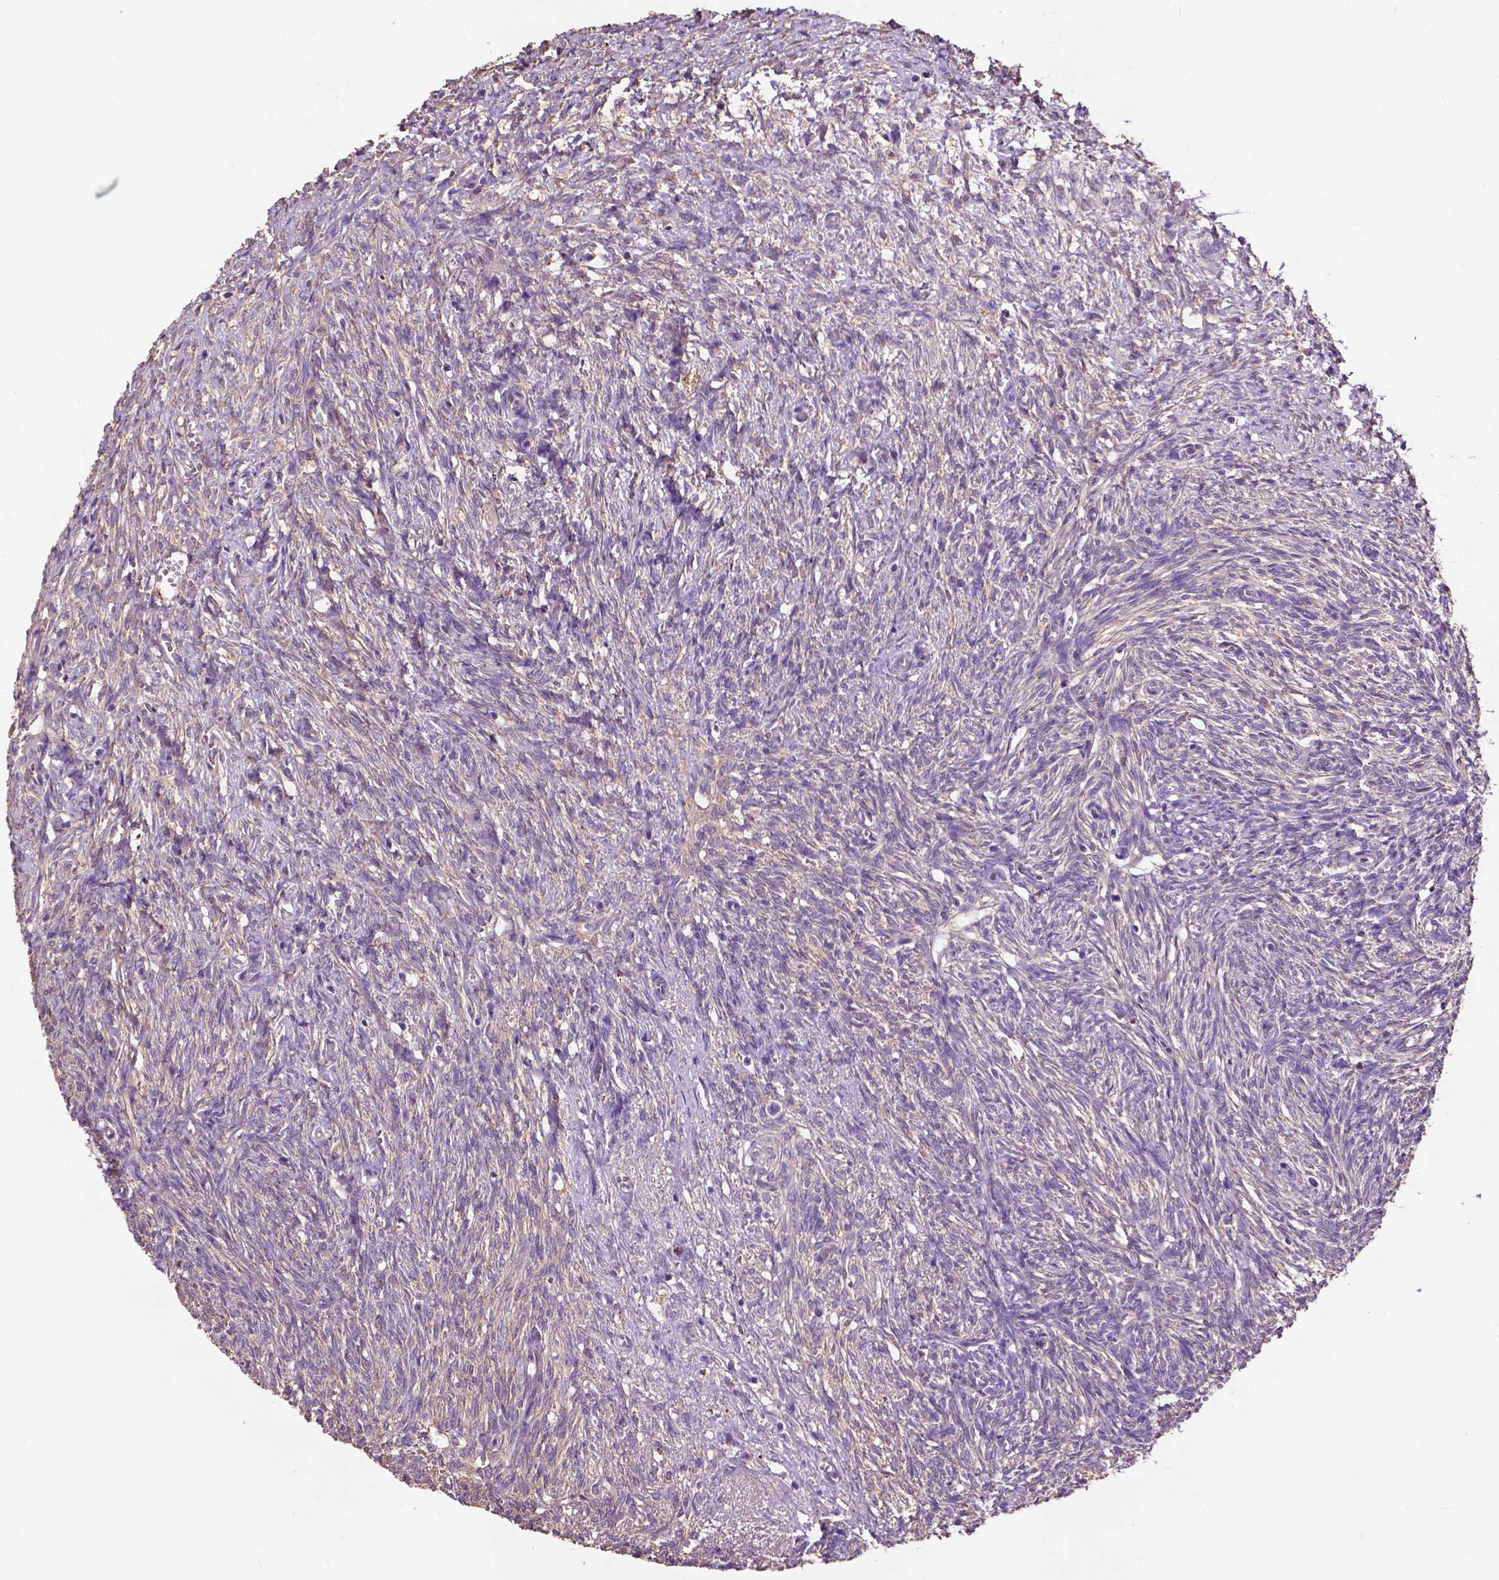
{"staining": {"intensity": "weak", "quantity": ">75%", "location": "cytoplasmic/membranous"}, "tissue": "ovary", "cell_type": "Follicle cells", "image_type": "normal", "snomed": [{"axis": "morphology", "description": "Normal tissue, NOS"}, {"axis": "topography", "description": "Ovary"}], "caption": "Protein expression analysis of unremarkable ovary exhibits weak cytoplasmic/membranous positivity in approximately >75% of follicle cells. Using DAB (3,3'-diaminobenzidine) (brown) and hematoxylin (blue) stains, captured at high magnification using brightfield microscopy.", "gene": "GDPD5", "patient": {"sex": "female", "age": 46}}